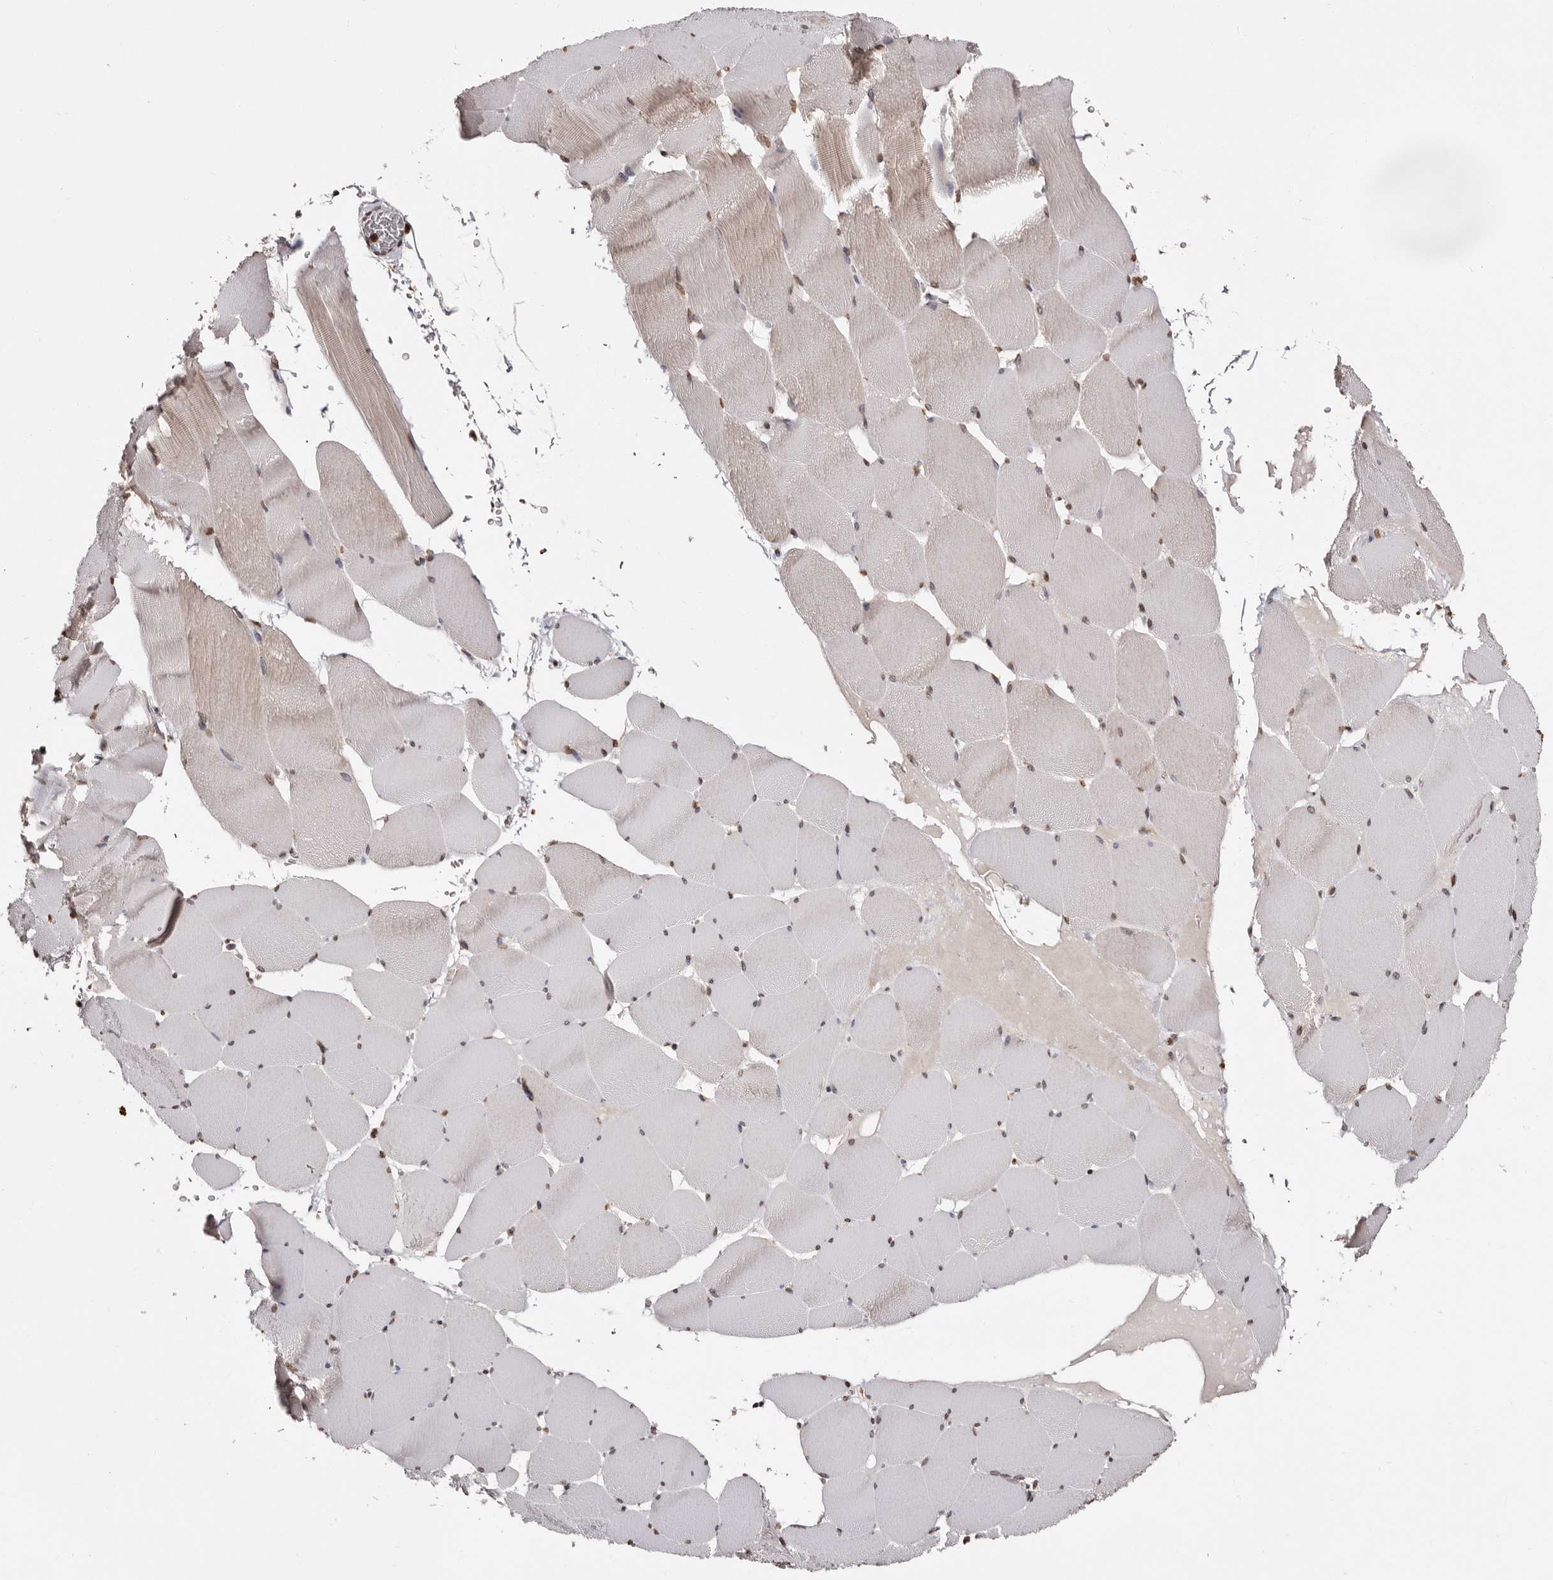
{"staining": {"intensity": "weak", "quantity": "<25%", "location": "cytoplasmic/membranous,nuclear"}, "tissue": "skeletal muscle", "cell_type": "Myocytes", "image_type": "normal", "snomed": [{"axis": "morphology", "description": "Normal tissue, NOS"}, {"axis": "topography", "description": "Skeletal muscle"}], "caption": "DAB (3,3'-diaminobenzidine) immunohistochemical staining of normal skeletal muscle exhibits no significant positivity in myocytes. (DAB immunohistochemistry (IHC) with hematoxylin counter stain).", "gene": "CCDC190", "patient": {"sex": "male", "age": 62}}